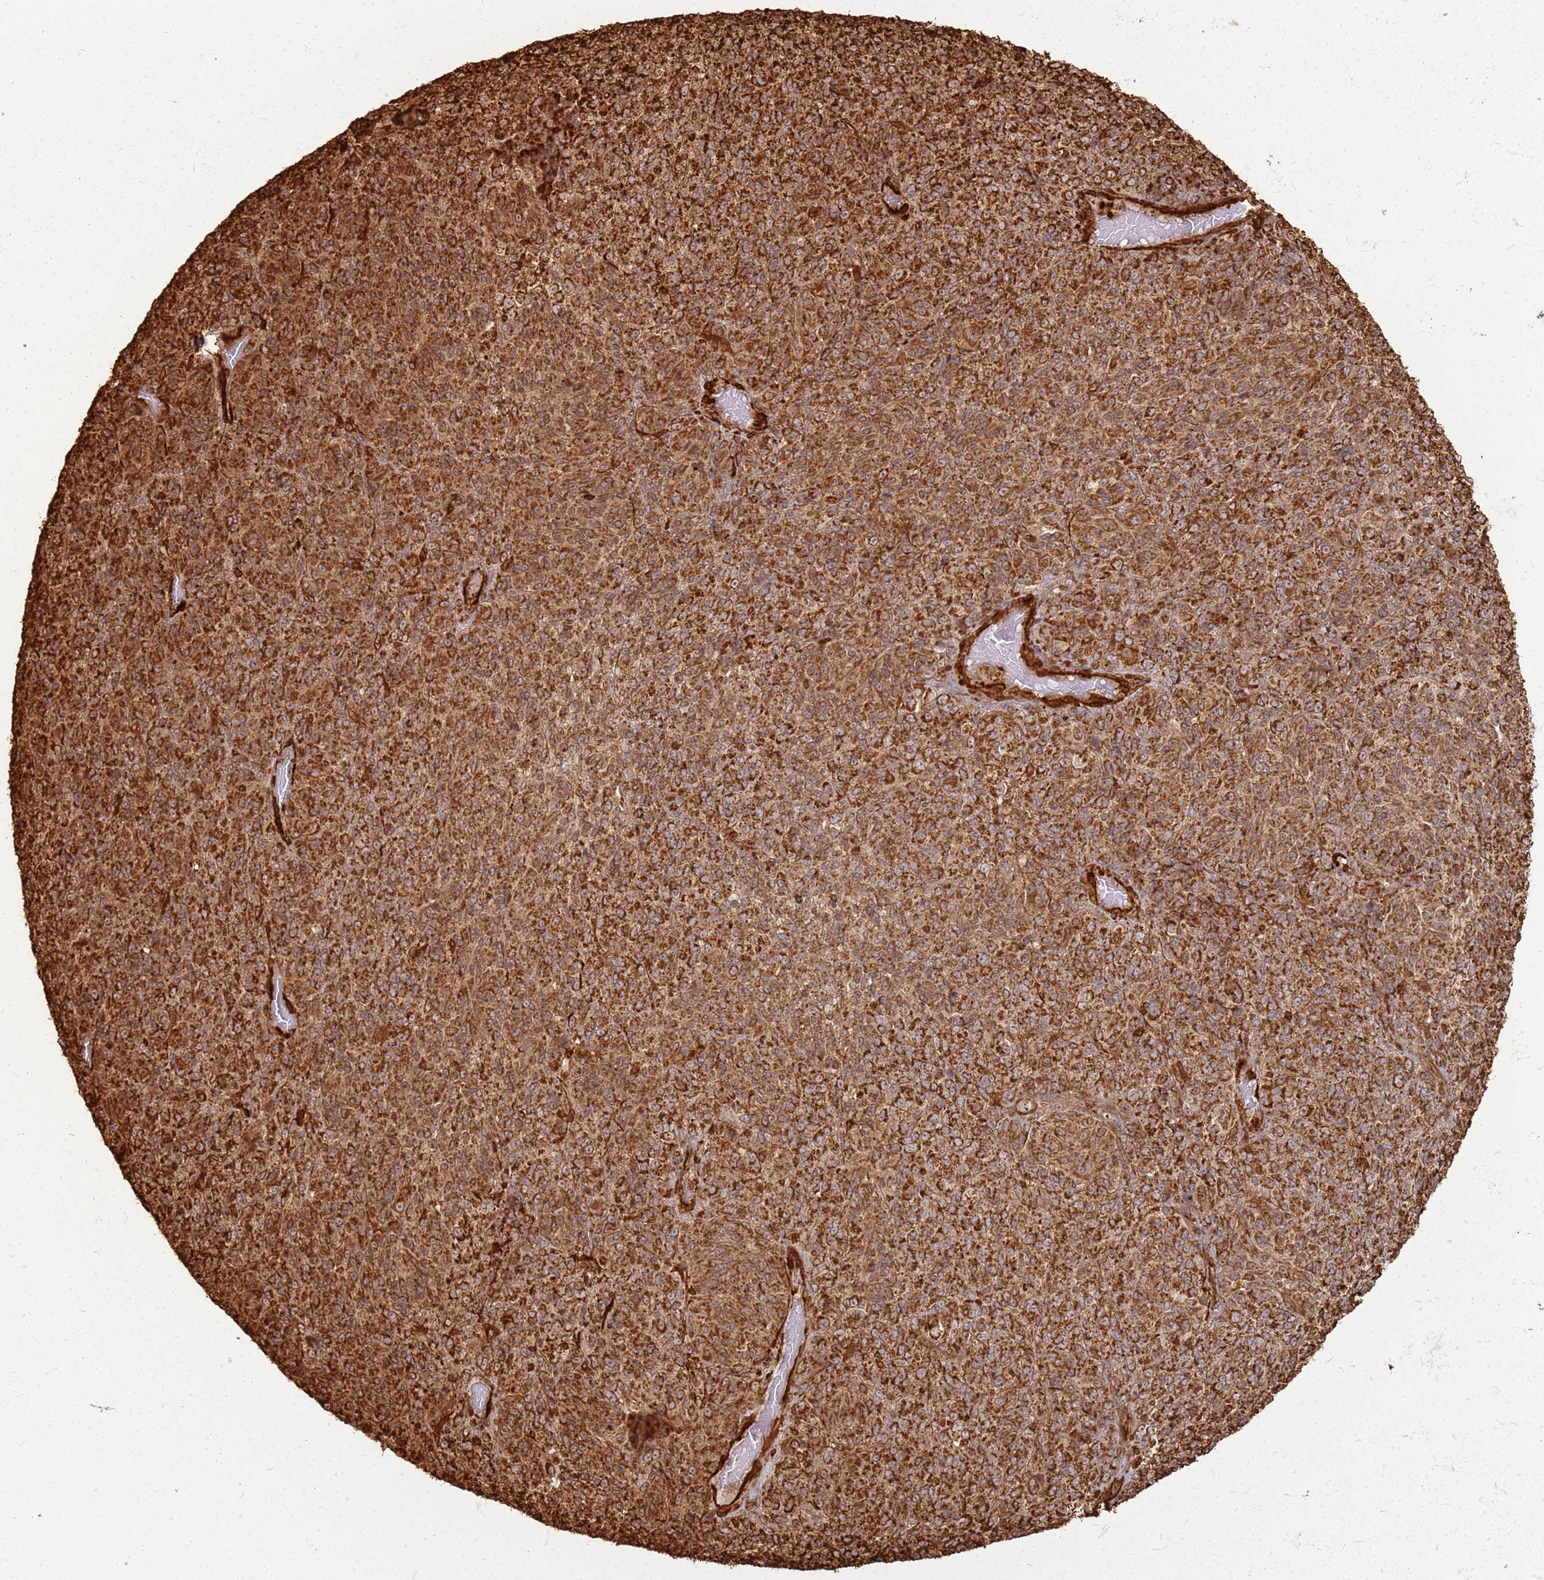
{"staining": {"intensity": "strong", "quantity": ">75%", "location": "cytoplasmic/membranous"}, "tissue": "melanoma", "cell_type": "Tumor cells", "image_type": "cancer", "snomed": [{"axis": "morphology", "description": "Malignant melanoma, Metastatic site"}, {"axis": "topography", "description": "Brain"}], "caption": "Strong cytoplasmic/membranous expression for a protein is identified in approximately >75% of tumor cells of melanoma using immunohistochemistry.", "gene": "DDX59", "patient": {"sex": "female", "age": 56}}